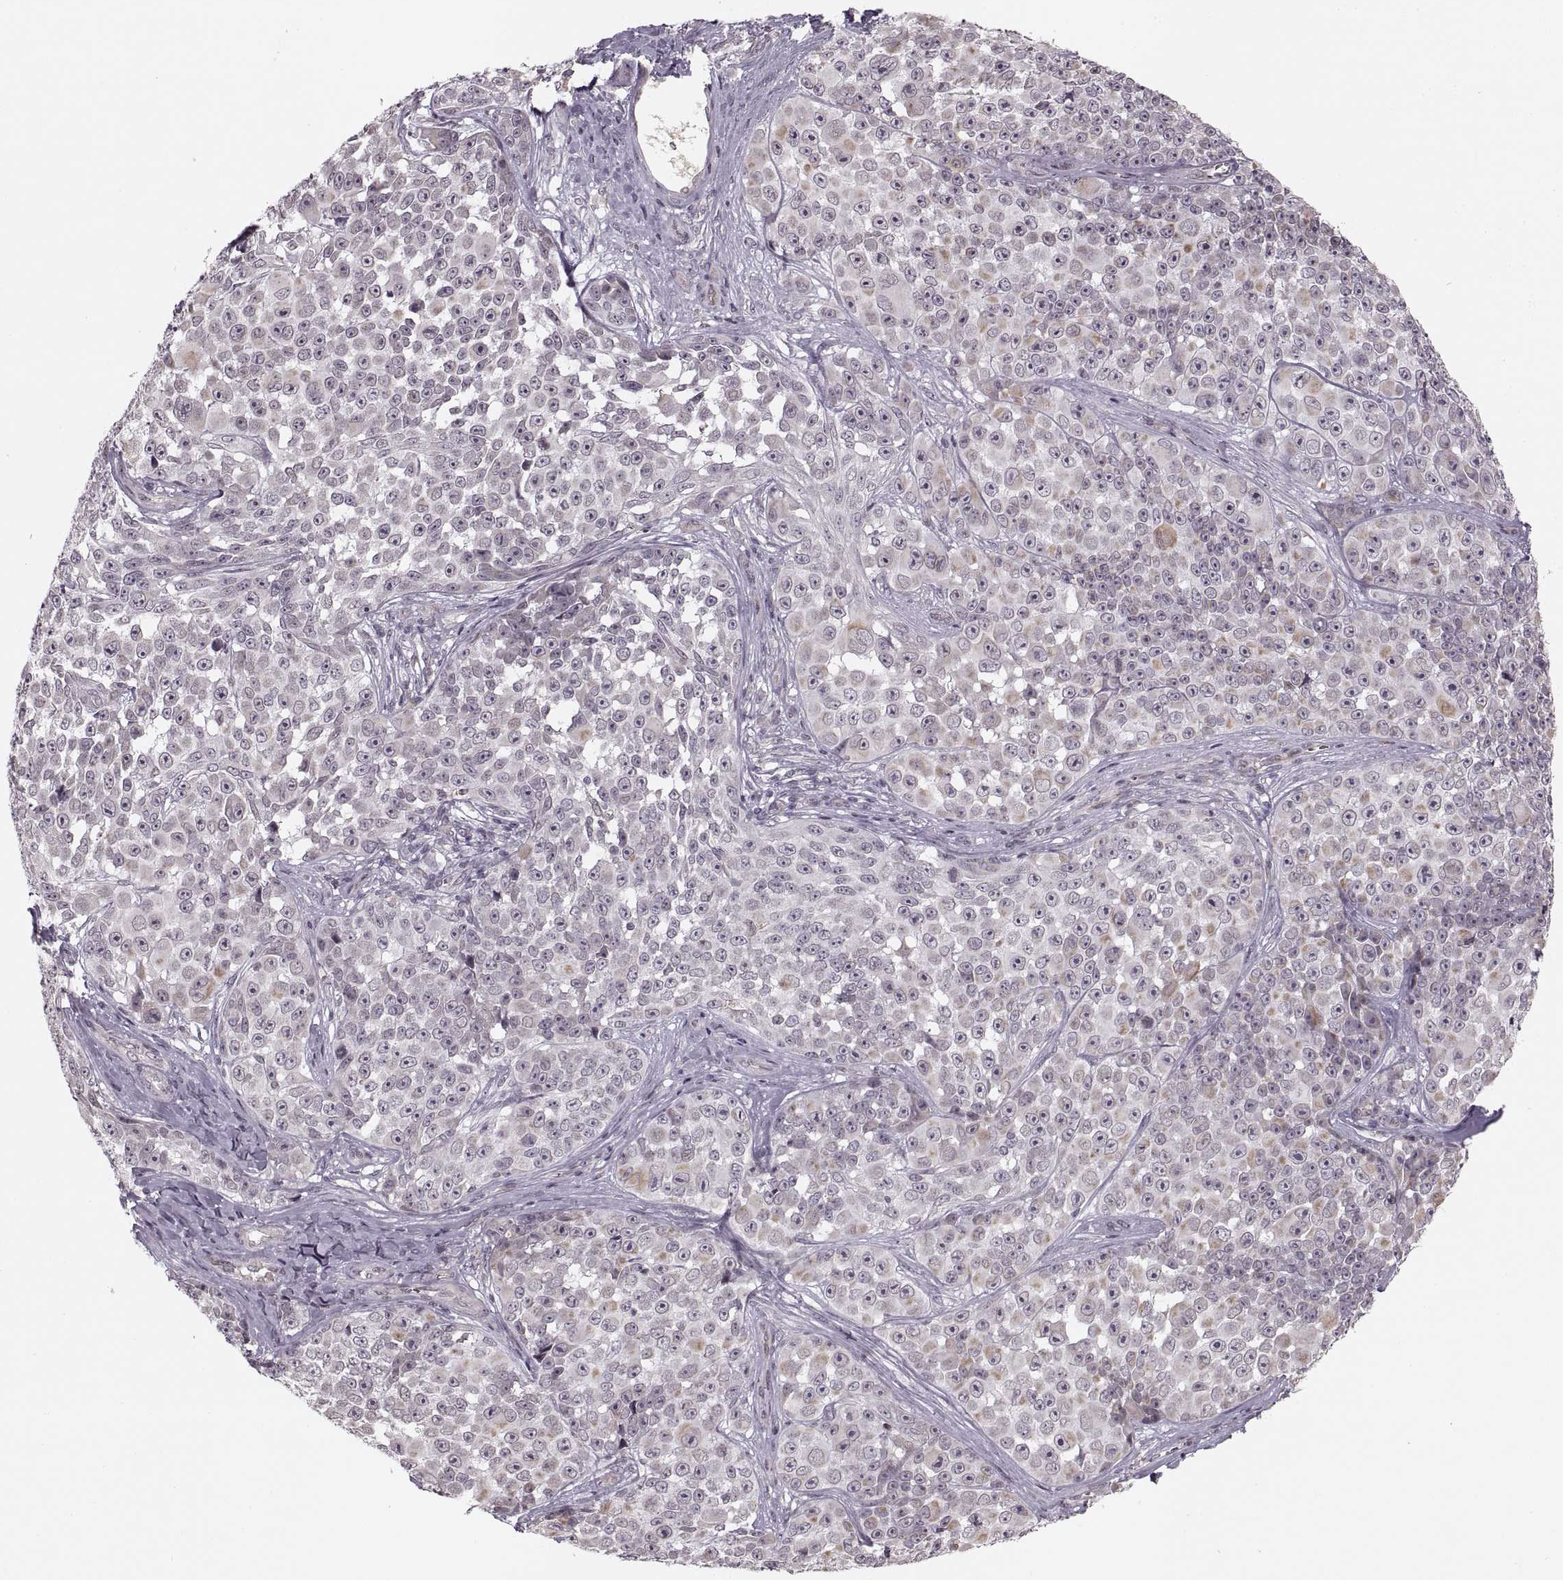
{"staining": {"intensity": "weak", "quantity": "<25%", "location": "cytoplasmic/membranous"}, "tissue": "melanoma", "cell_type": "Tumor cells", "image_type": "cancer", "snomed": [{"axis": "morphology", "description": "Malignant melanoma, NOS"}, {"axis": "topography", "description": "Skin"}], "caption": "A histopathology image of human melanoma is negative for staining in tumor cells.", "gene": "ASIC3", "patient": {"sex": "female", "age": 88}}